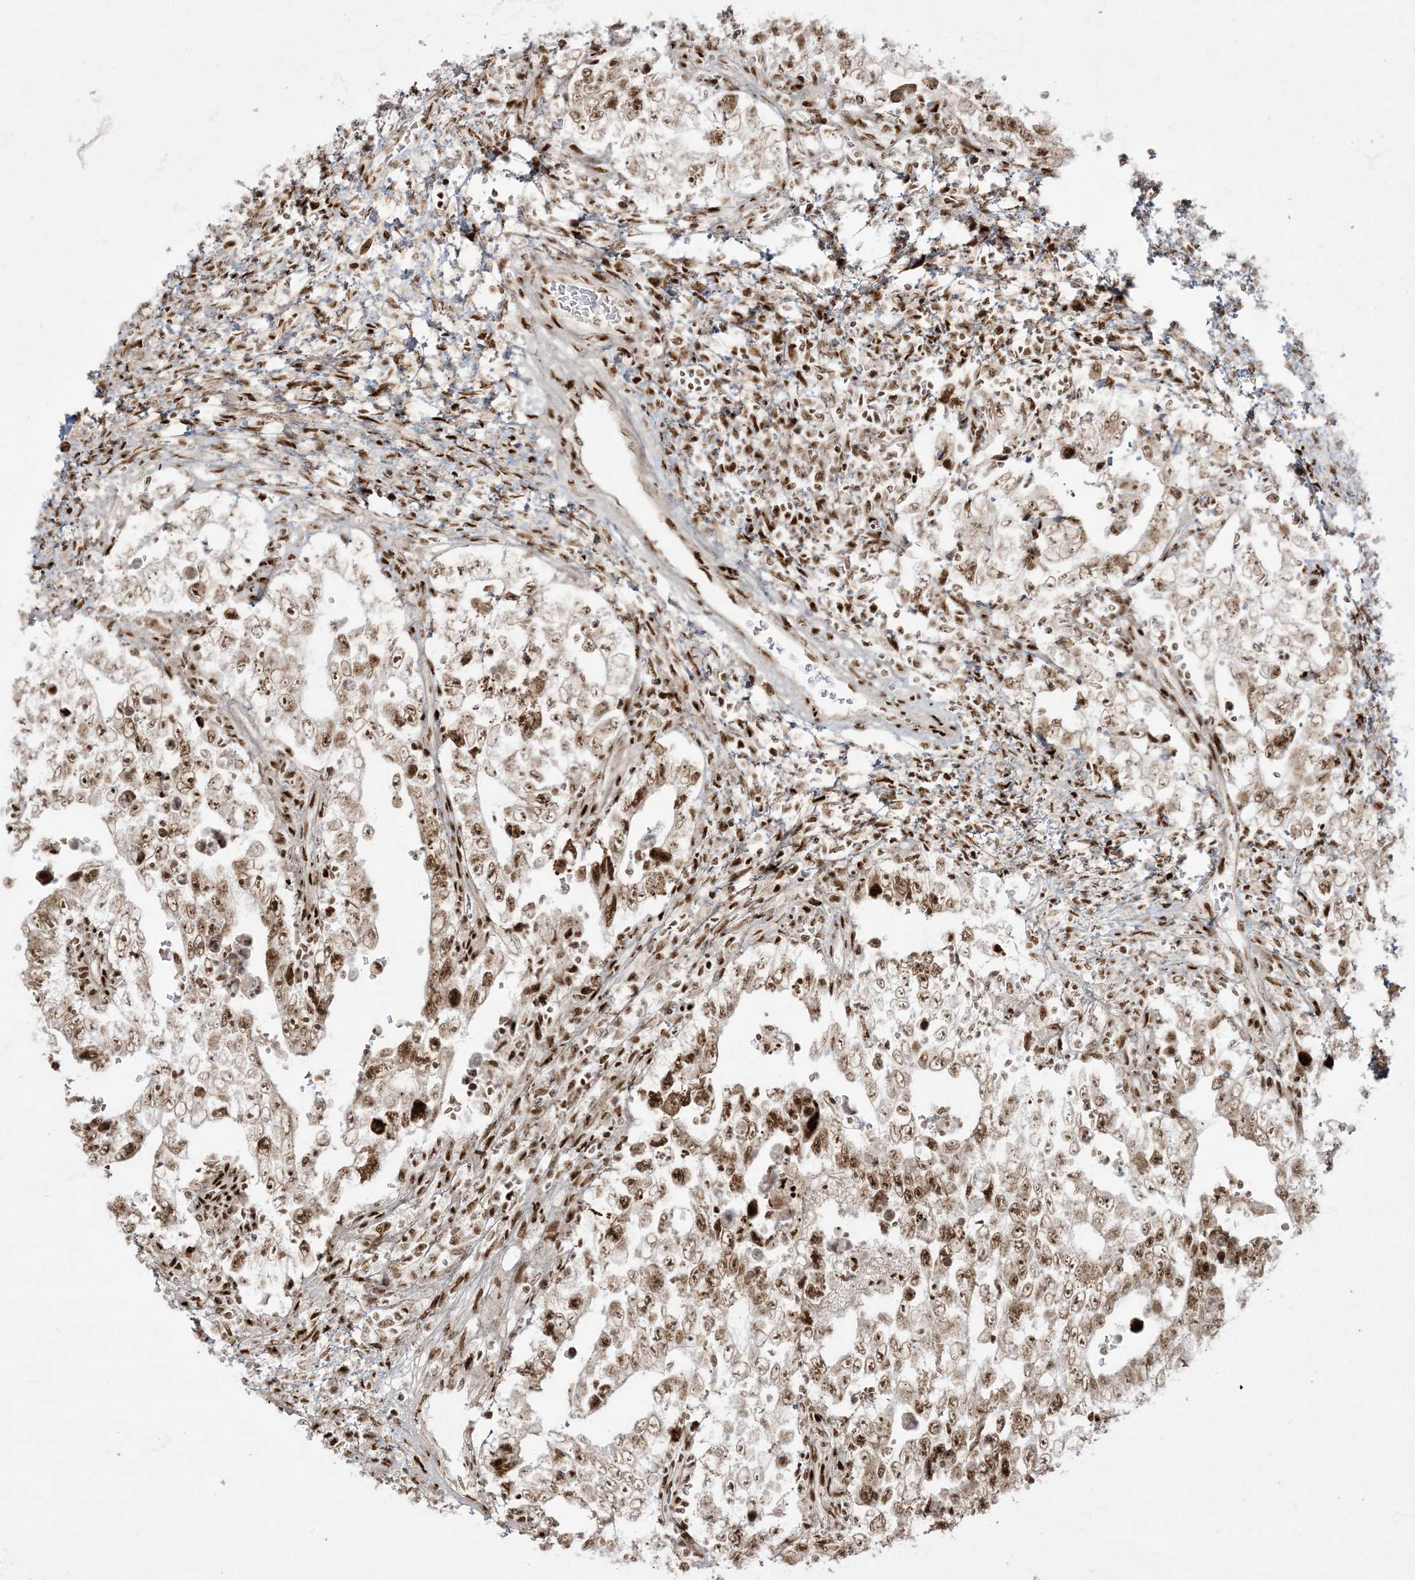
{"staining": {"intensity": "moderate", "quantity": ">75%", "location": "nuclear"}, "tissue": "testis cancer", "cell_type": "Tumor cells", "image_type": "cancer", "snomed": [{"axis": "morphology", "description": "Carcinoma, Embryonal, NOS"}, {"axis": "topography", "description": "Testis"}], "caption": "A photomicrograph of human testis embryonal carcinoma stained for a protein displays moderate nuclear brown staining in tumor cells.", "gene": "RBM10", "patient": {"sex": "male", "age": 26}}